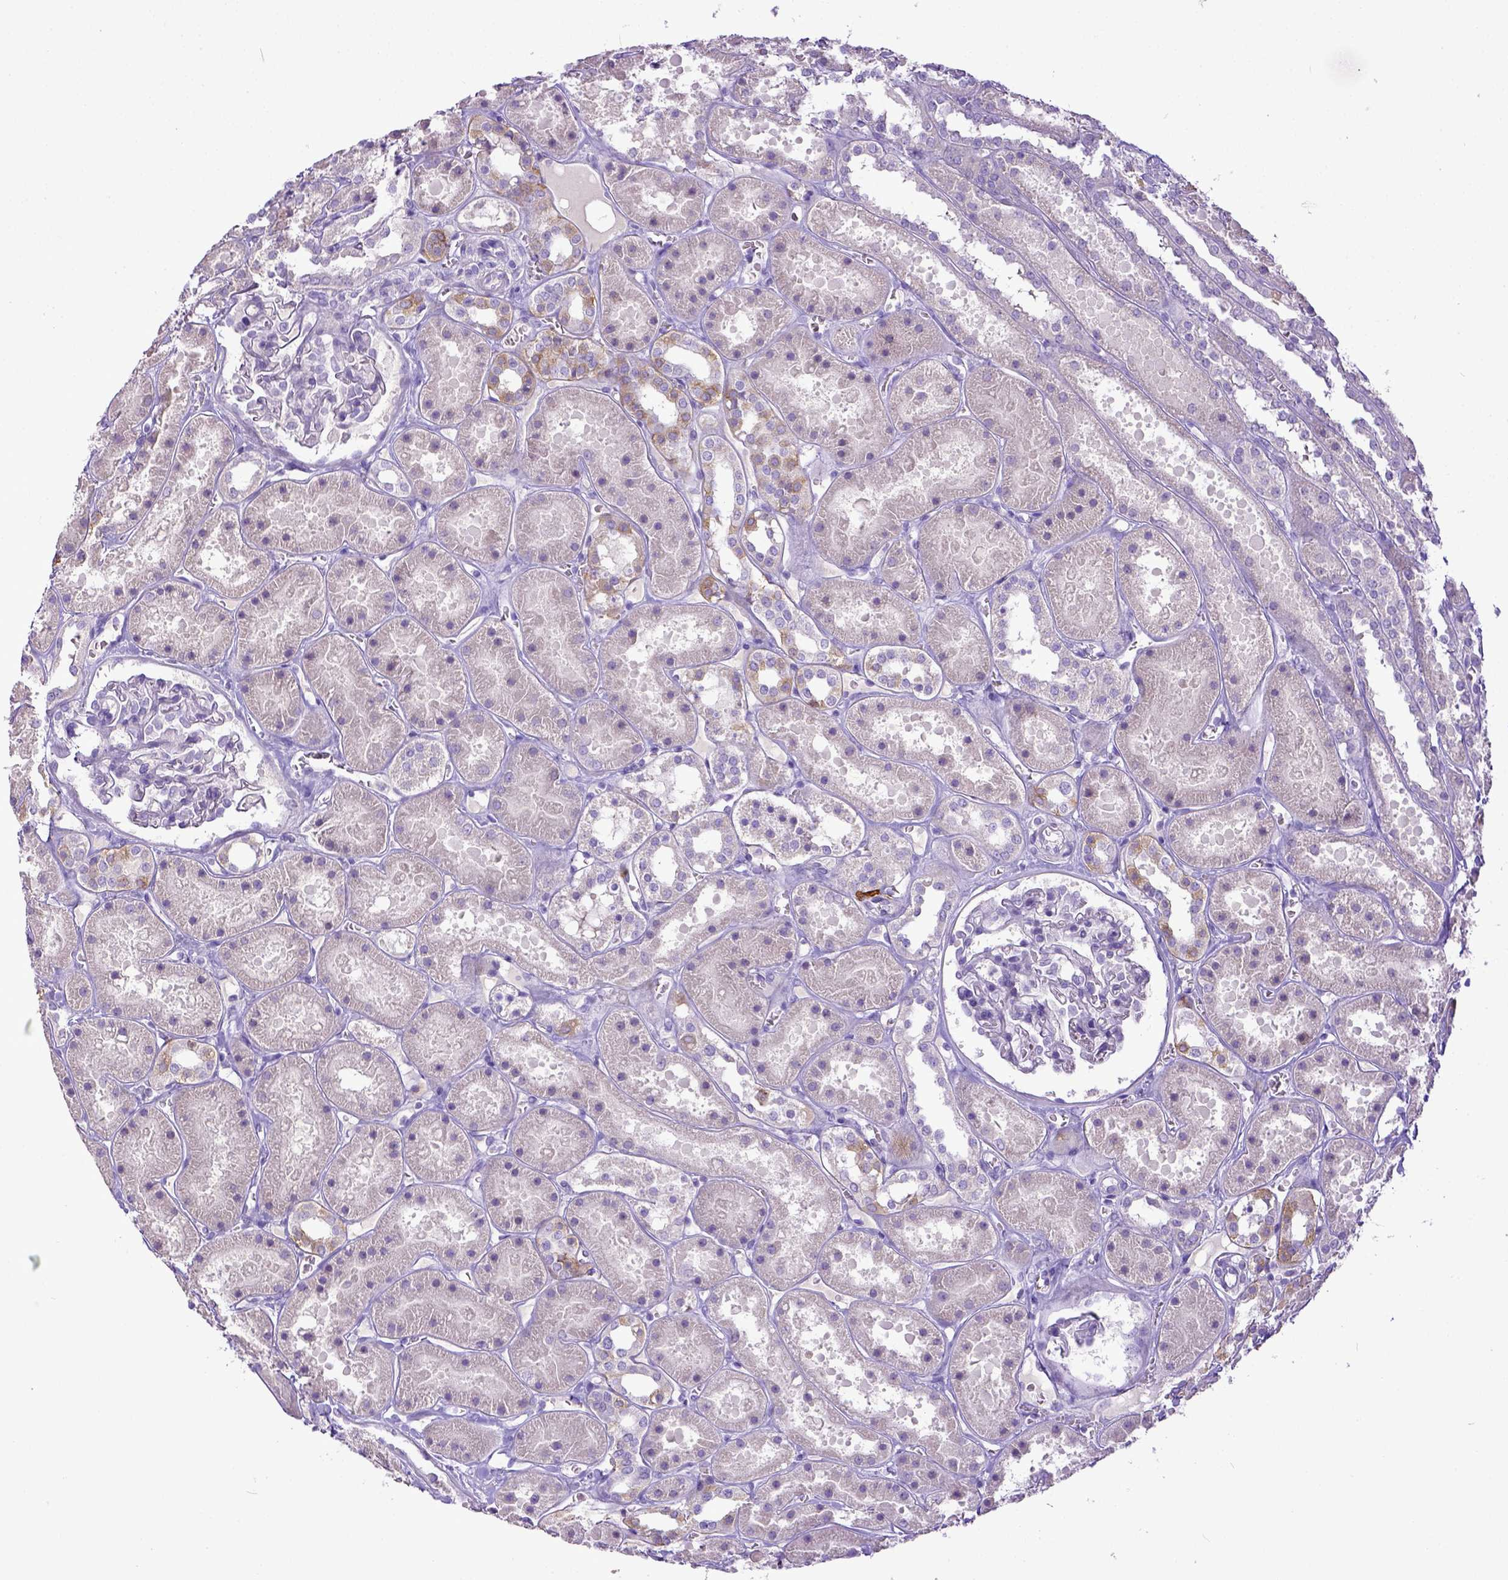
{"staining": {"intensity": "negative", "quantity": "none", "location": "none"}, "tissue": "kidney", "cell_type": "Cells in glomeruli", "image_type": "normal", "snomed": [{"axis": "morphology", "description": "Normal tissue, NOS"}, {"axis": "topography", "description": "Kidney"}], "caption": "The histopathology image exhibits no significant expression in cells in glomeruli of kidney. Brightfield microscopy of immunohistochemistry stained with DAB (3,3'-diaminobenzidine) (brown) and hematoxylin (blue), captured at high magnification.", "gene": "KIT", "patient": {"sex": "female", "age": 41}}